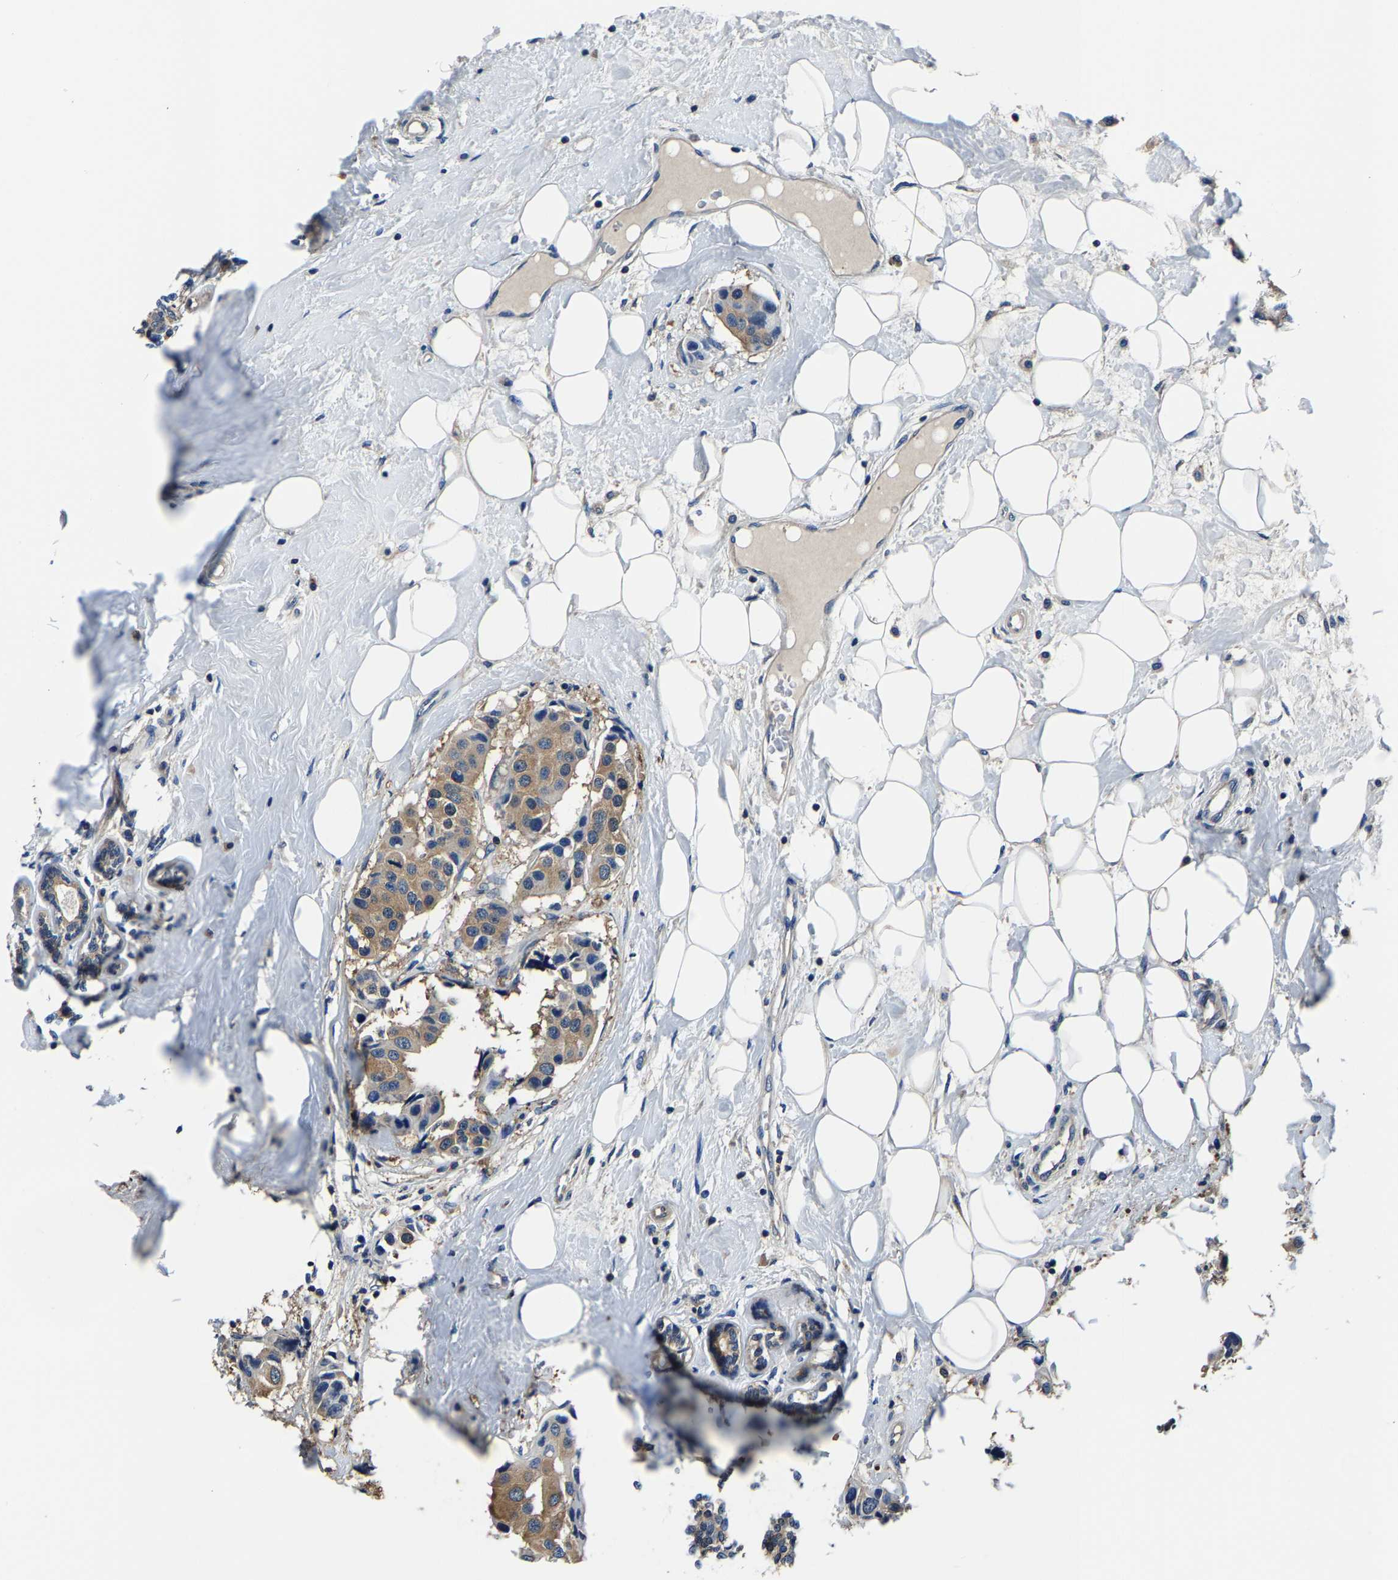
{"staining": {"intensity": "moderate", "quantity": ">75%", "location": "cytoplasmic/membranous"}, "tissue": "breast cancer", "cell_type": "Tumor cells", "image_type": "cancer", "snomed": [{"axis": "morphology", "description": "Normal tissue, NOS"}, {"axis": "morphology", "description": "Duct carcinoma"}, {"axis": "topography", "description": "Breast"}], "caption": "Protein staining of breast cancer tissue demonstrates moderate cytoplasmic/membranous staining in approximately >75% of tumor cells.", "gene": "ALDOB", "patient": {"sex": "female", "age": 39}}